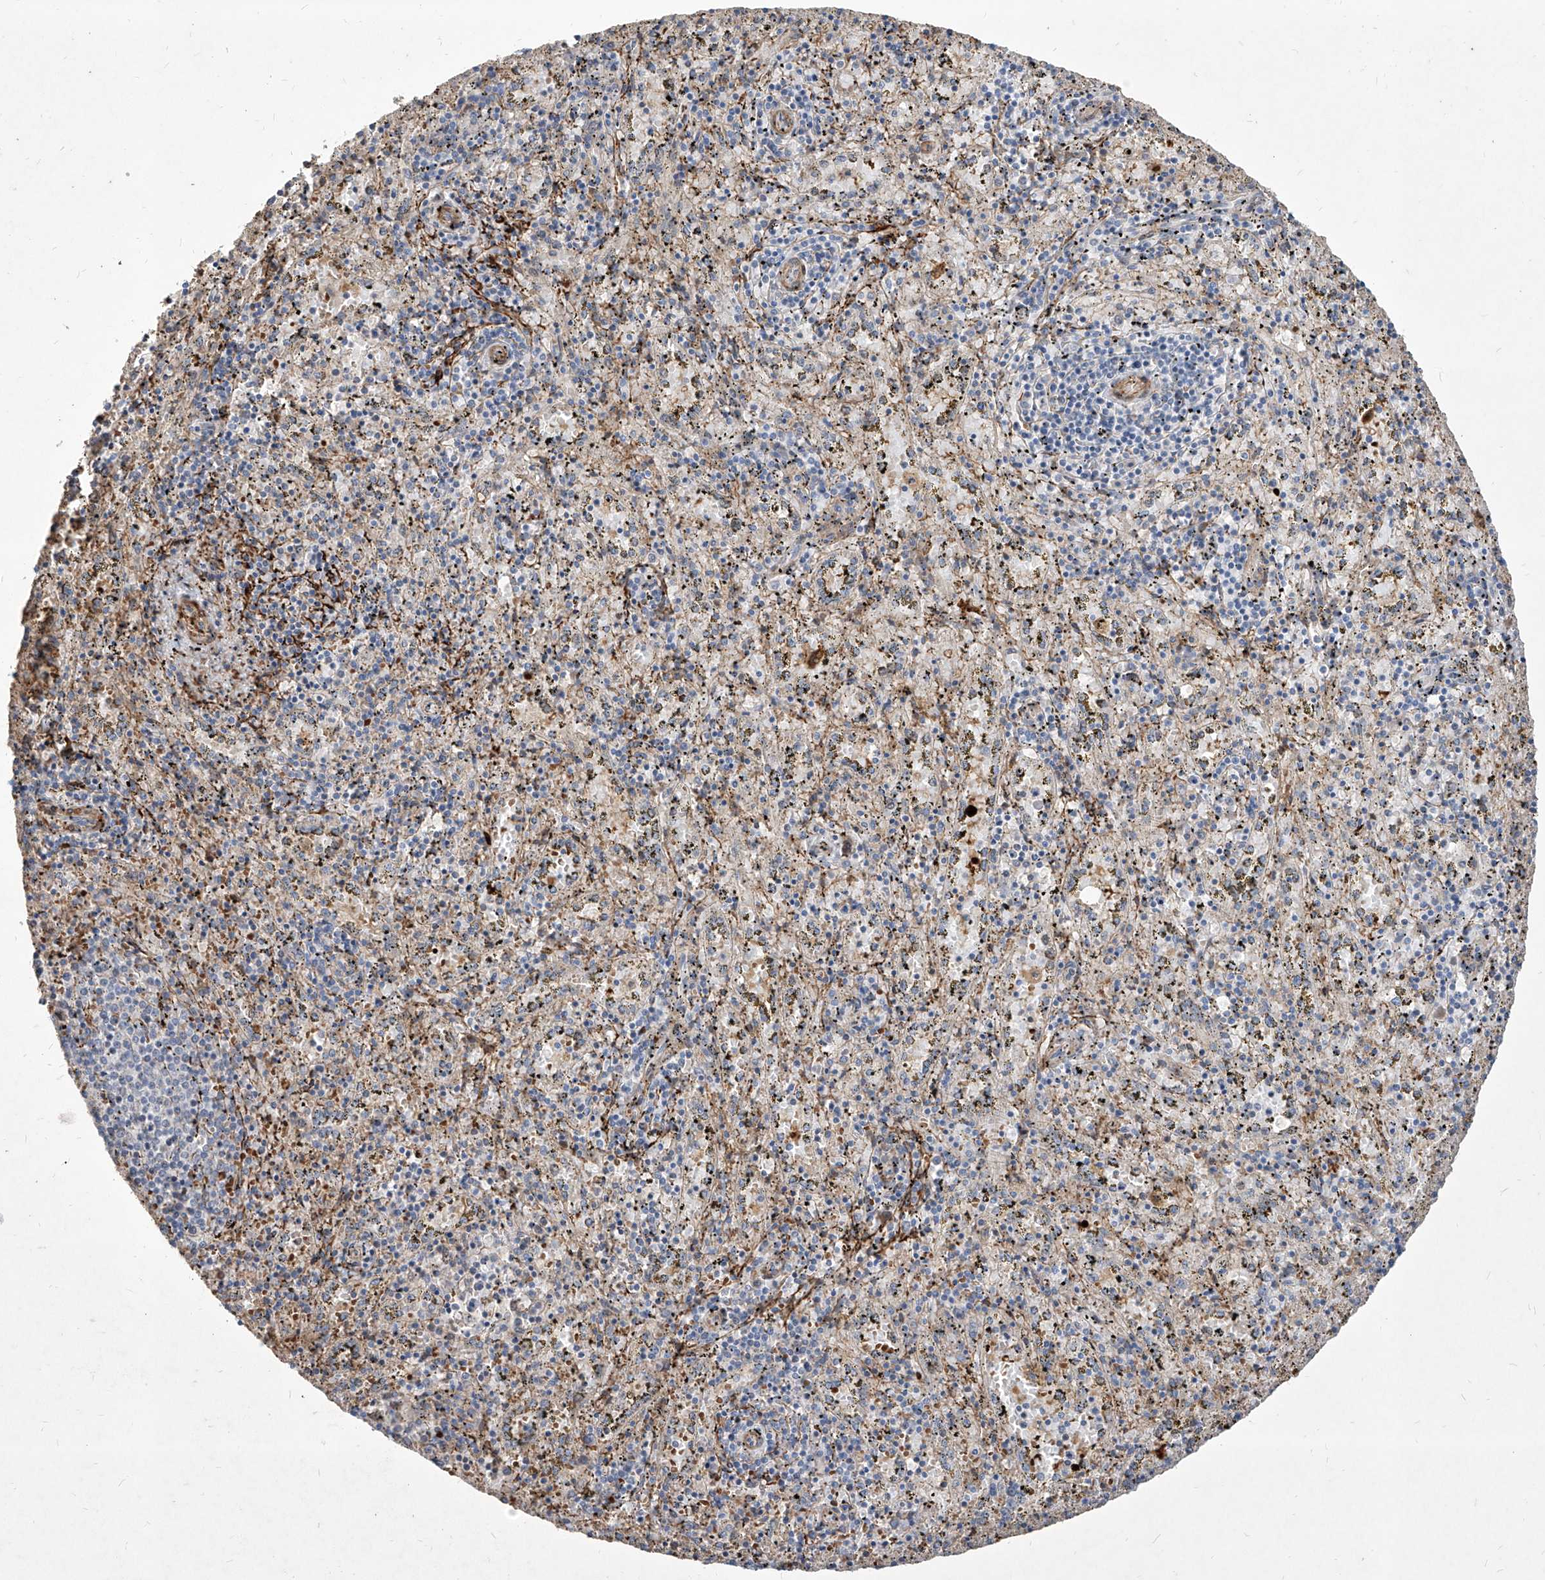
{"staining": {"intensity": "weak", "quantity": "<25%", "location": "cytoplasmic/membranous"}, "tissue": "spleen", "cell_type": "Cells in red pulp", "image_type": "normal", "snomed": [{"axis": "morphology", "description": "Normal tissue, NOS"}, {"axis": "topography", "description": "Spleen"}], "caption": "DAB (3,3'-diaminobenzidine) immunohistochemical staining of normal spleen displays no significant expression in cells in red pulp.", "gene": "FAM83B", "patient": {"sex": "male", "age": 11}}